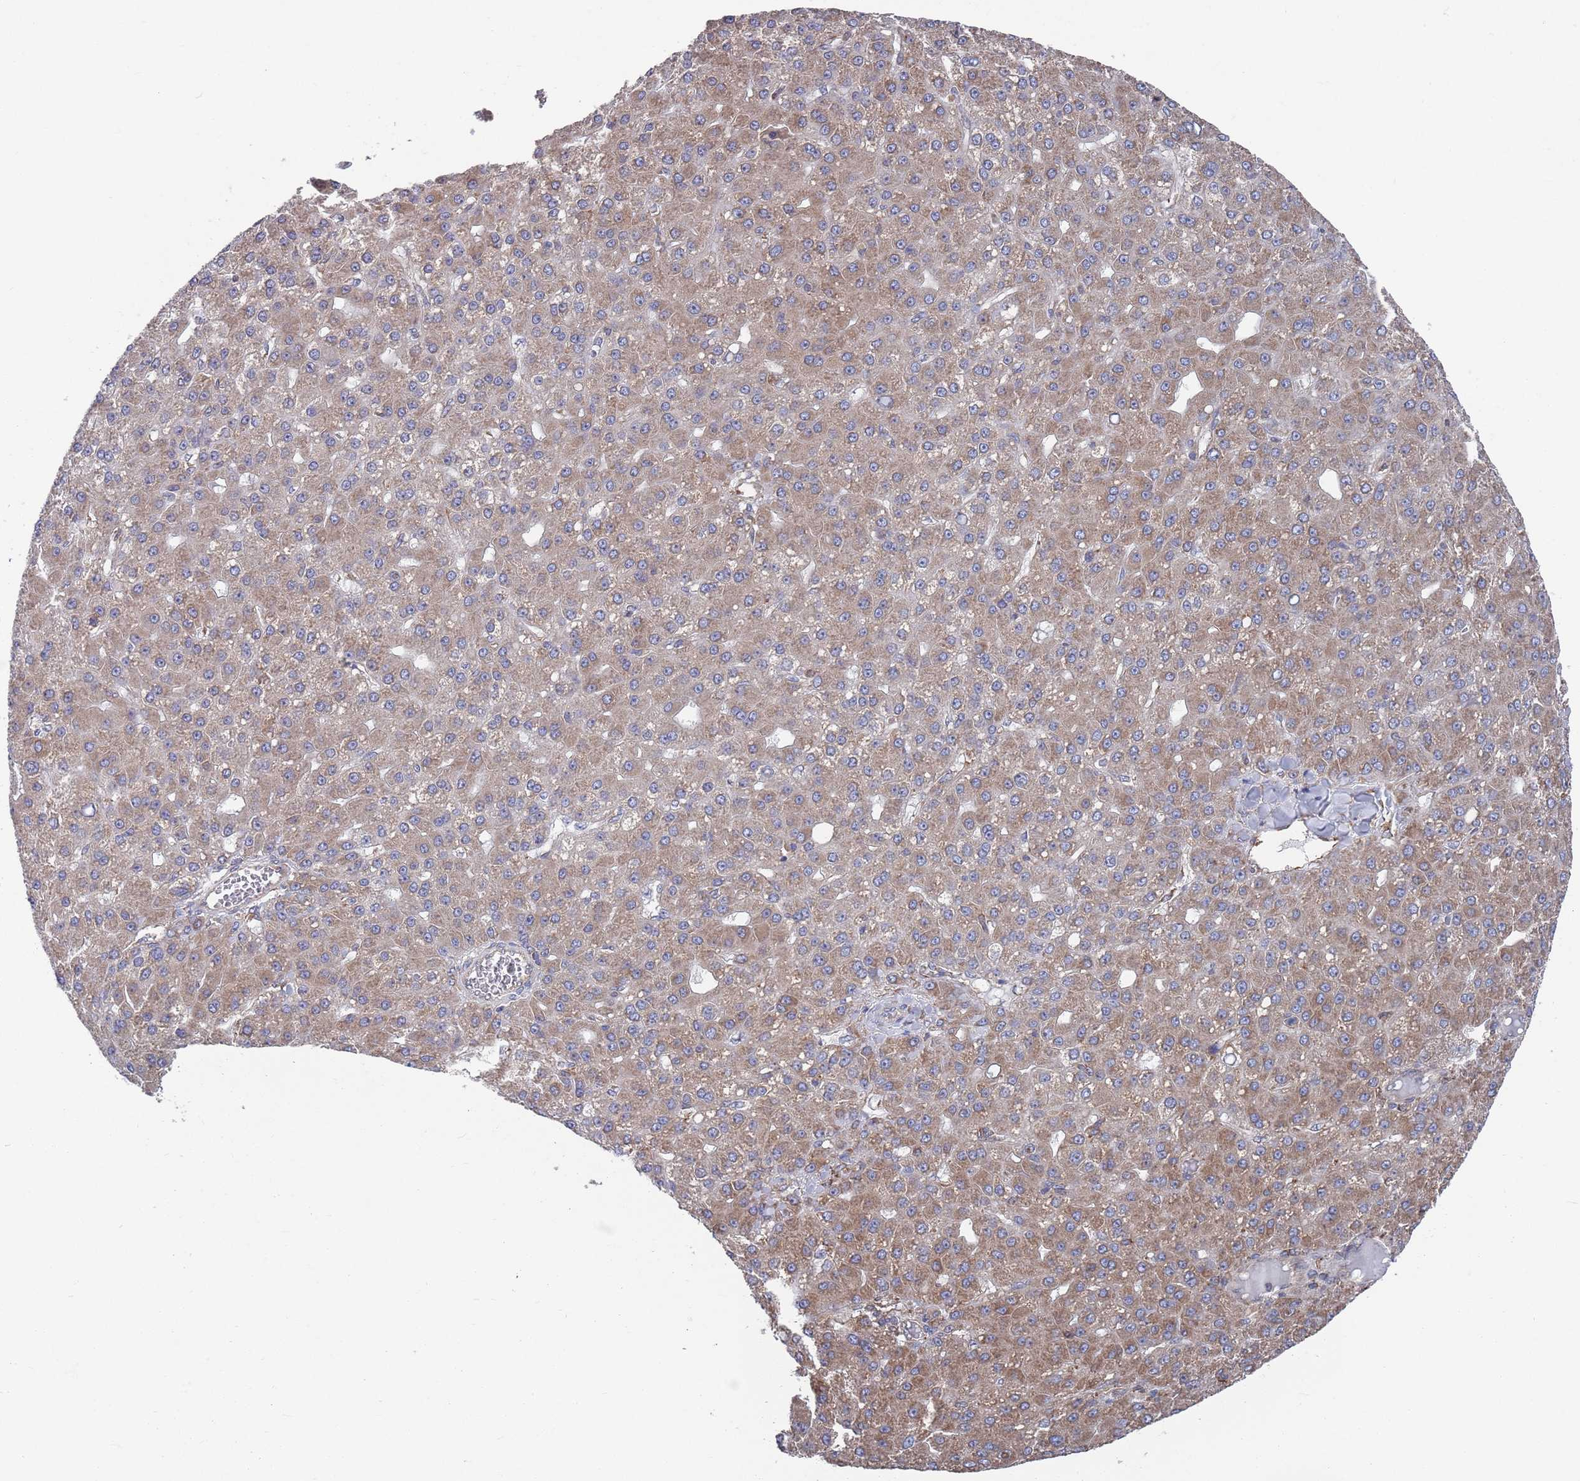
{"staining": {"intensity": "moderate", "quantity": "25%-75%", "location": "cytoplasmic/membranous"}, "tissue": "liver cancer", "cell_type": "Tumor cells", "image_type": "cancer", "snomed": [{"axis": "morphology", "description": "Carcinoma, Hepatocellular, NOS"}, {"axis": "topography", "description": "Liver"}], "caption": "Immunohistochemistry staining of liver cancer (hepatocellular carcinoma), which demonstrates medium levels of moderate cytoplasmic/membranous expression in approximately 25%-75% of tumor cells indicating moderate cytoplasmic/membranous protein expression. The staining was performed using DAB (3,3'-diaminobenzidine) (brown) for protein detection and nuclei were counterstained in hematoxylin (blue).", "gene": "GID8", "patient": {"sex": "male", "age": 67}}